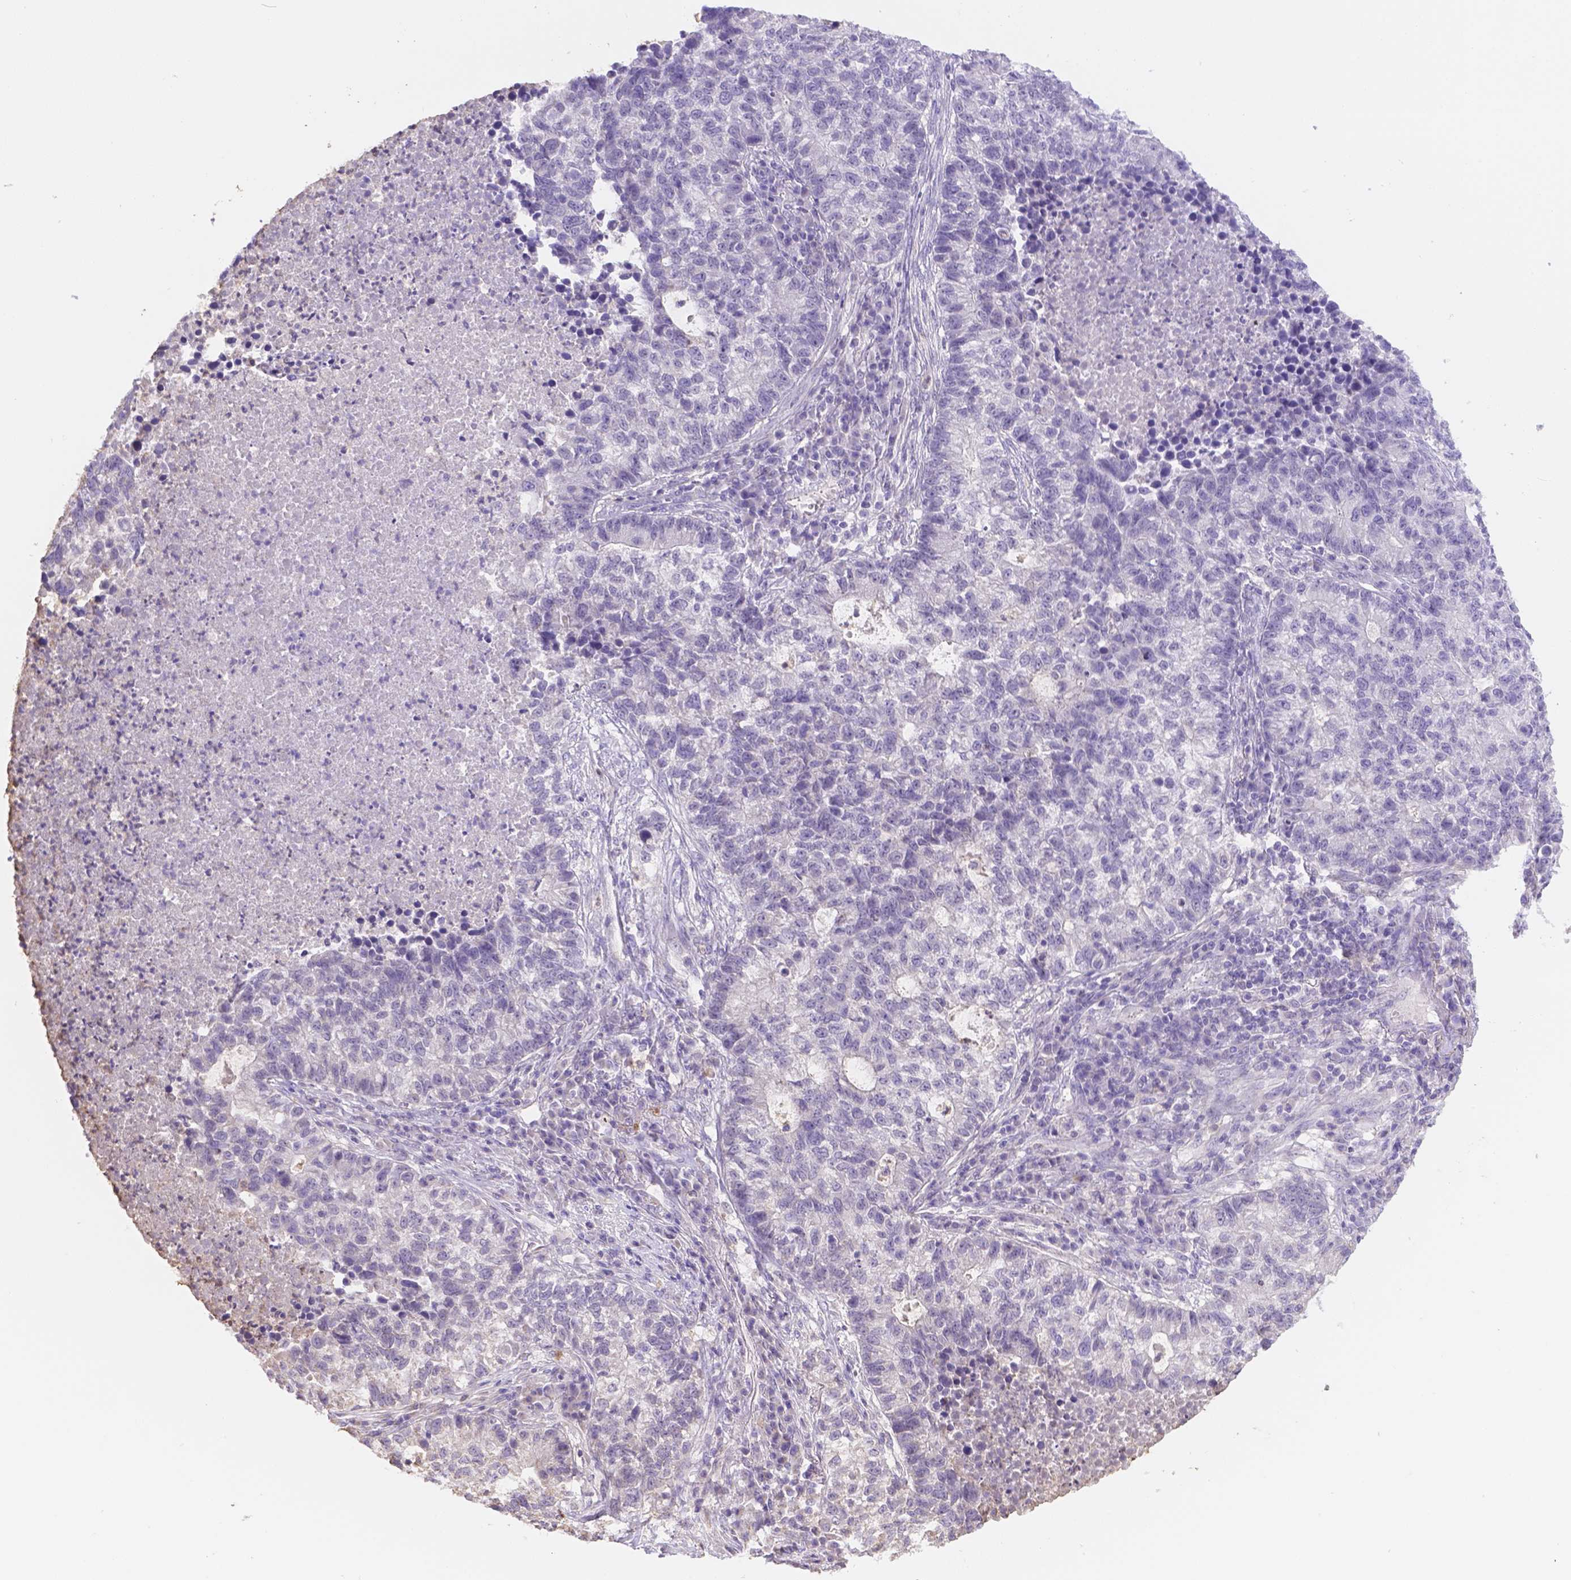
{"staining": {"intensity": "negative", "quantity": "none", "location": "none"}, "tissue": "lung cancer", "cell_type": "Tumor cells", "image_type": "cancer", "snomed": [{"axis": "morphology", "description": "Adenocarcinoma, NOS"}, {"axis": "topography", "description": "Lung"}], "caption": "Tumor cells are negative for brown protein staining in adenocarcinoma (lung).", "gene": "NXPE2", "patient": {"sex": "male", "age": 57}}